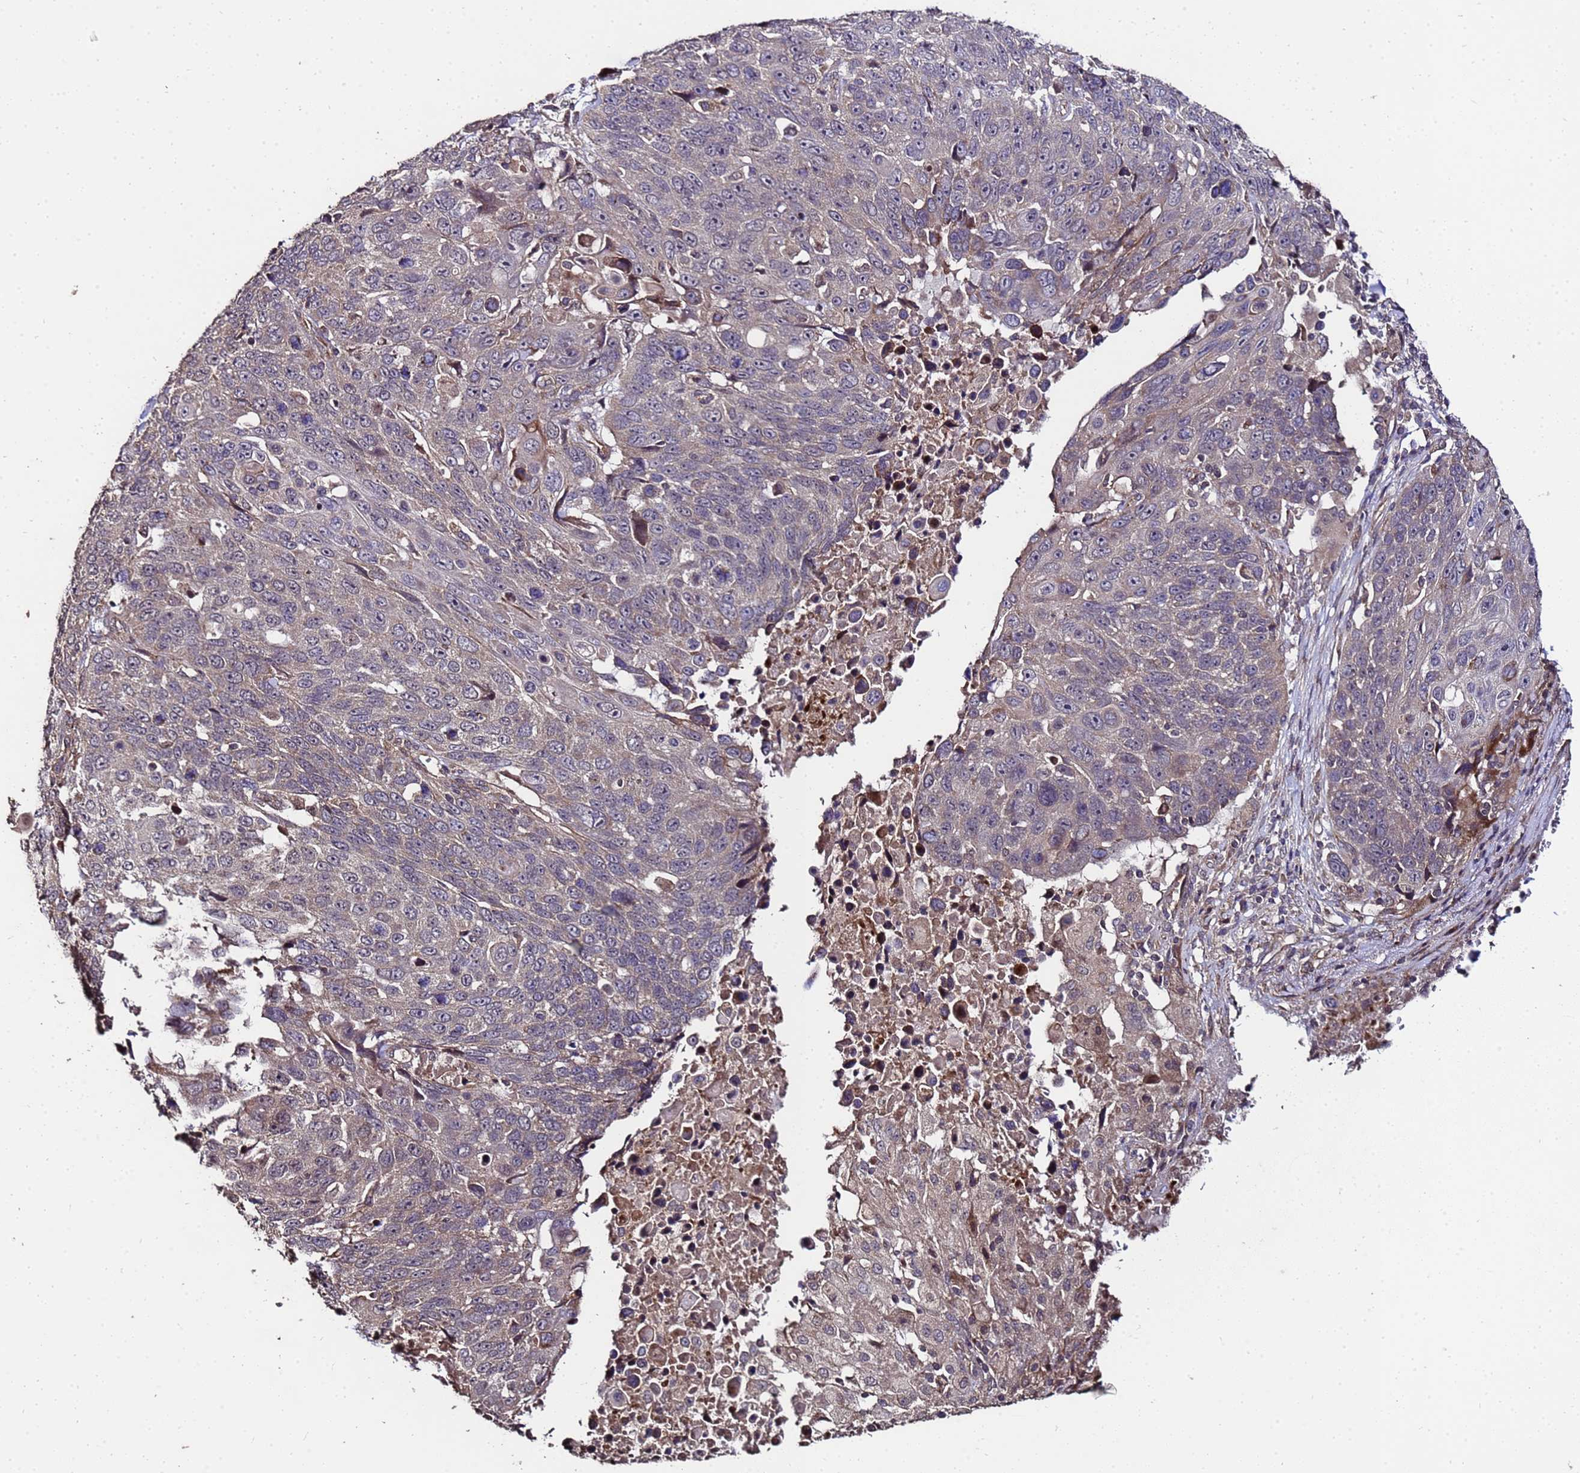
{"staining": {"intensity": "negative", "quantity": "none", "location": "none"}, "tissue": "lung cancer", "cell_type": "Tumor cells", "image_type": "cancer", "snomed": [{"axis": "morphology", "description": "Squamous cell carcinoma, NOS"}, {"axis": "topography", "description": "Lung"}], "caption": "Tumor cells show no significant protein expression in squamous cell carcinoma (lung).", "gene": "PRODH", "patient": {"sex": "male", "age": 66}}